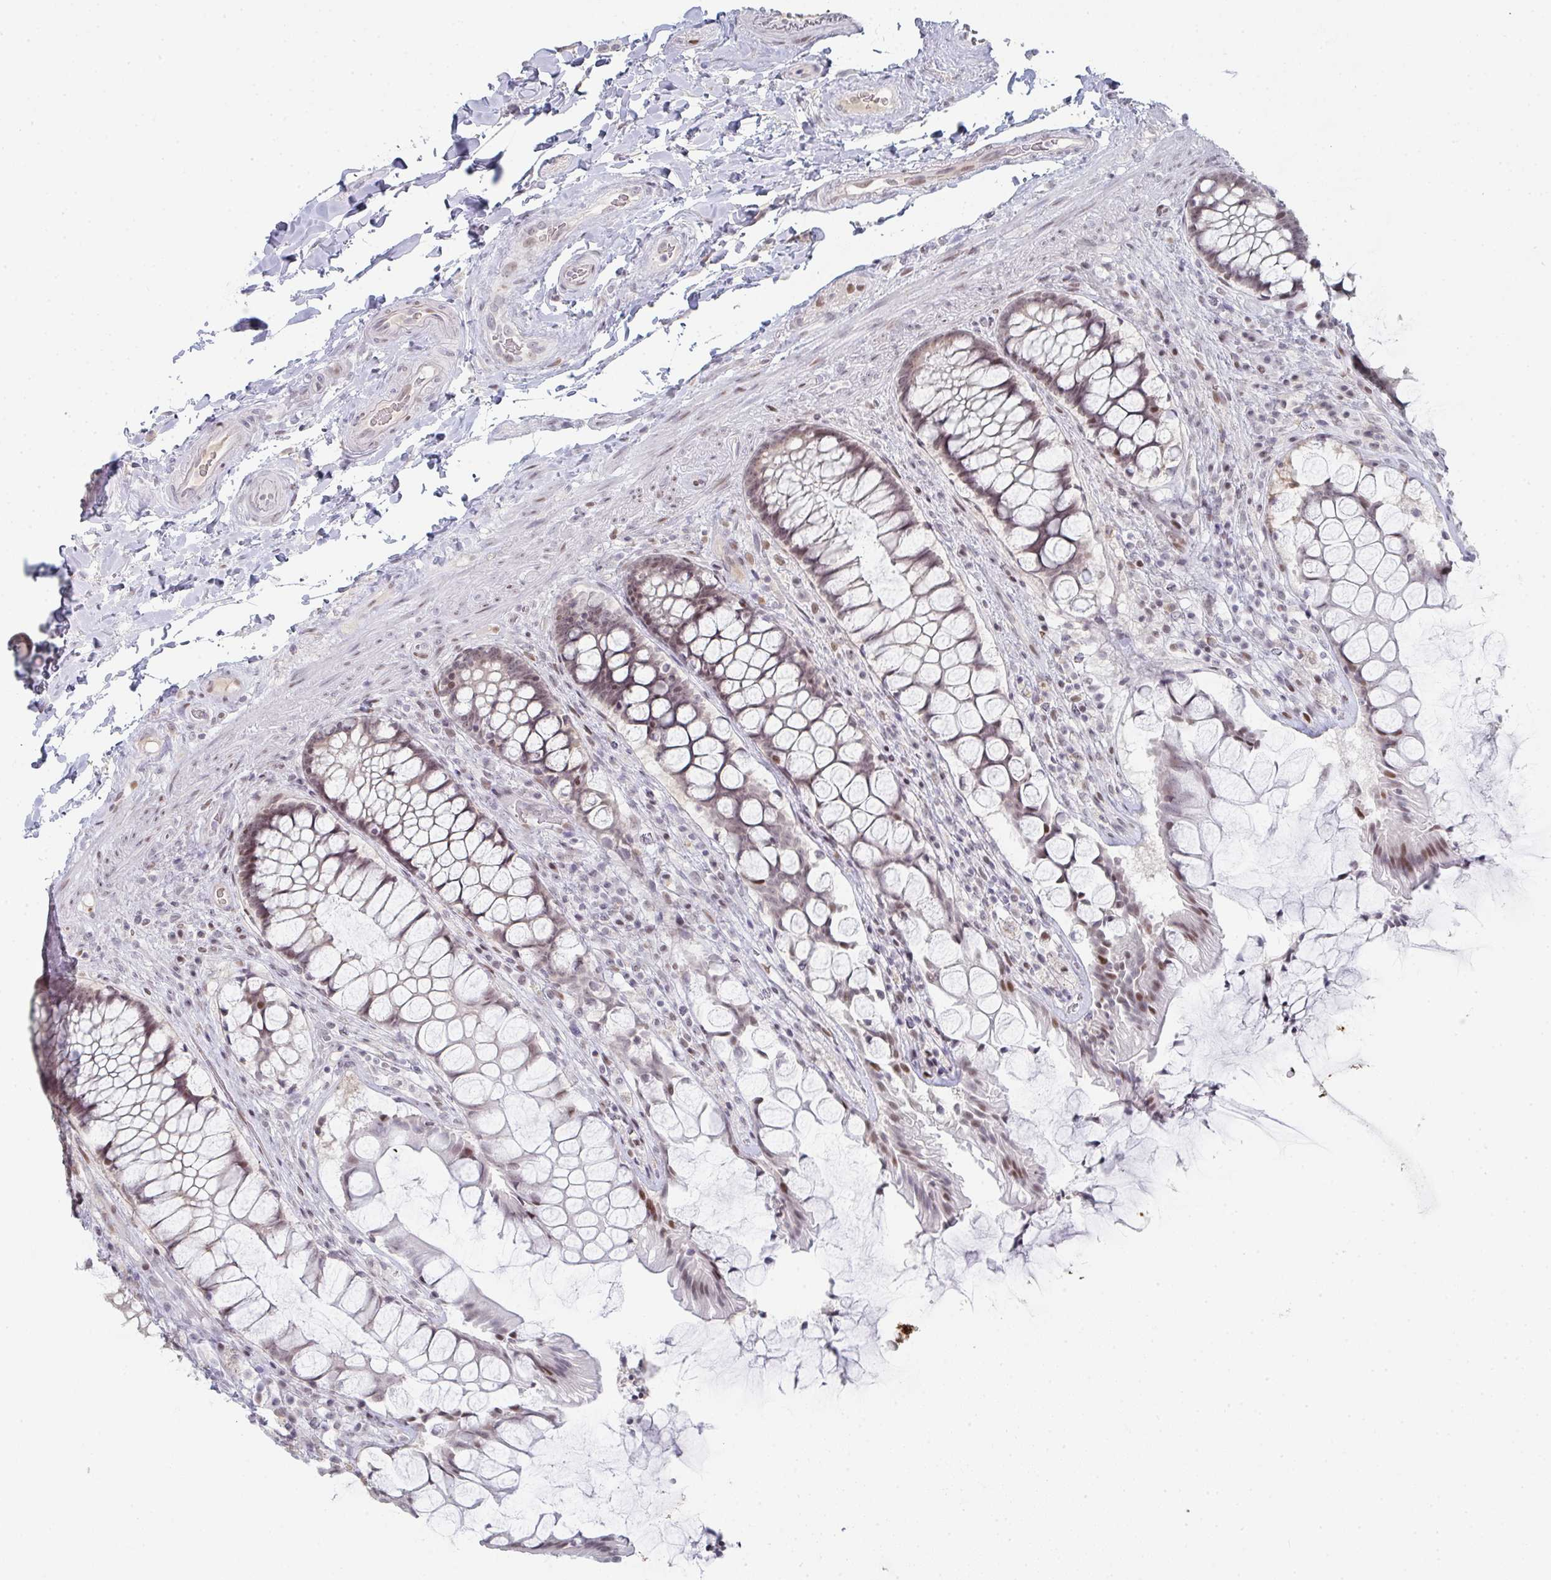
{"staining": {"intensity": "weak", "quantity": ">75%", "location": "nuclear"}, "tissue": "rectum", "cell_type": "Glandular cells", "image_type": "normal", "snomed": [{"axis": "morphology", "description": "Normal tissue, NOS"}, {"axis": "topography", "description": "Rectum"}], "caption": "Glandular cells display weak nuclear staining in about >75% of cells in normal rectum.", "gene": "LIN54", "patient": {"sex": "female", "age": 58}}